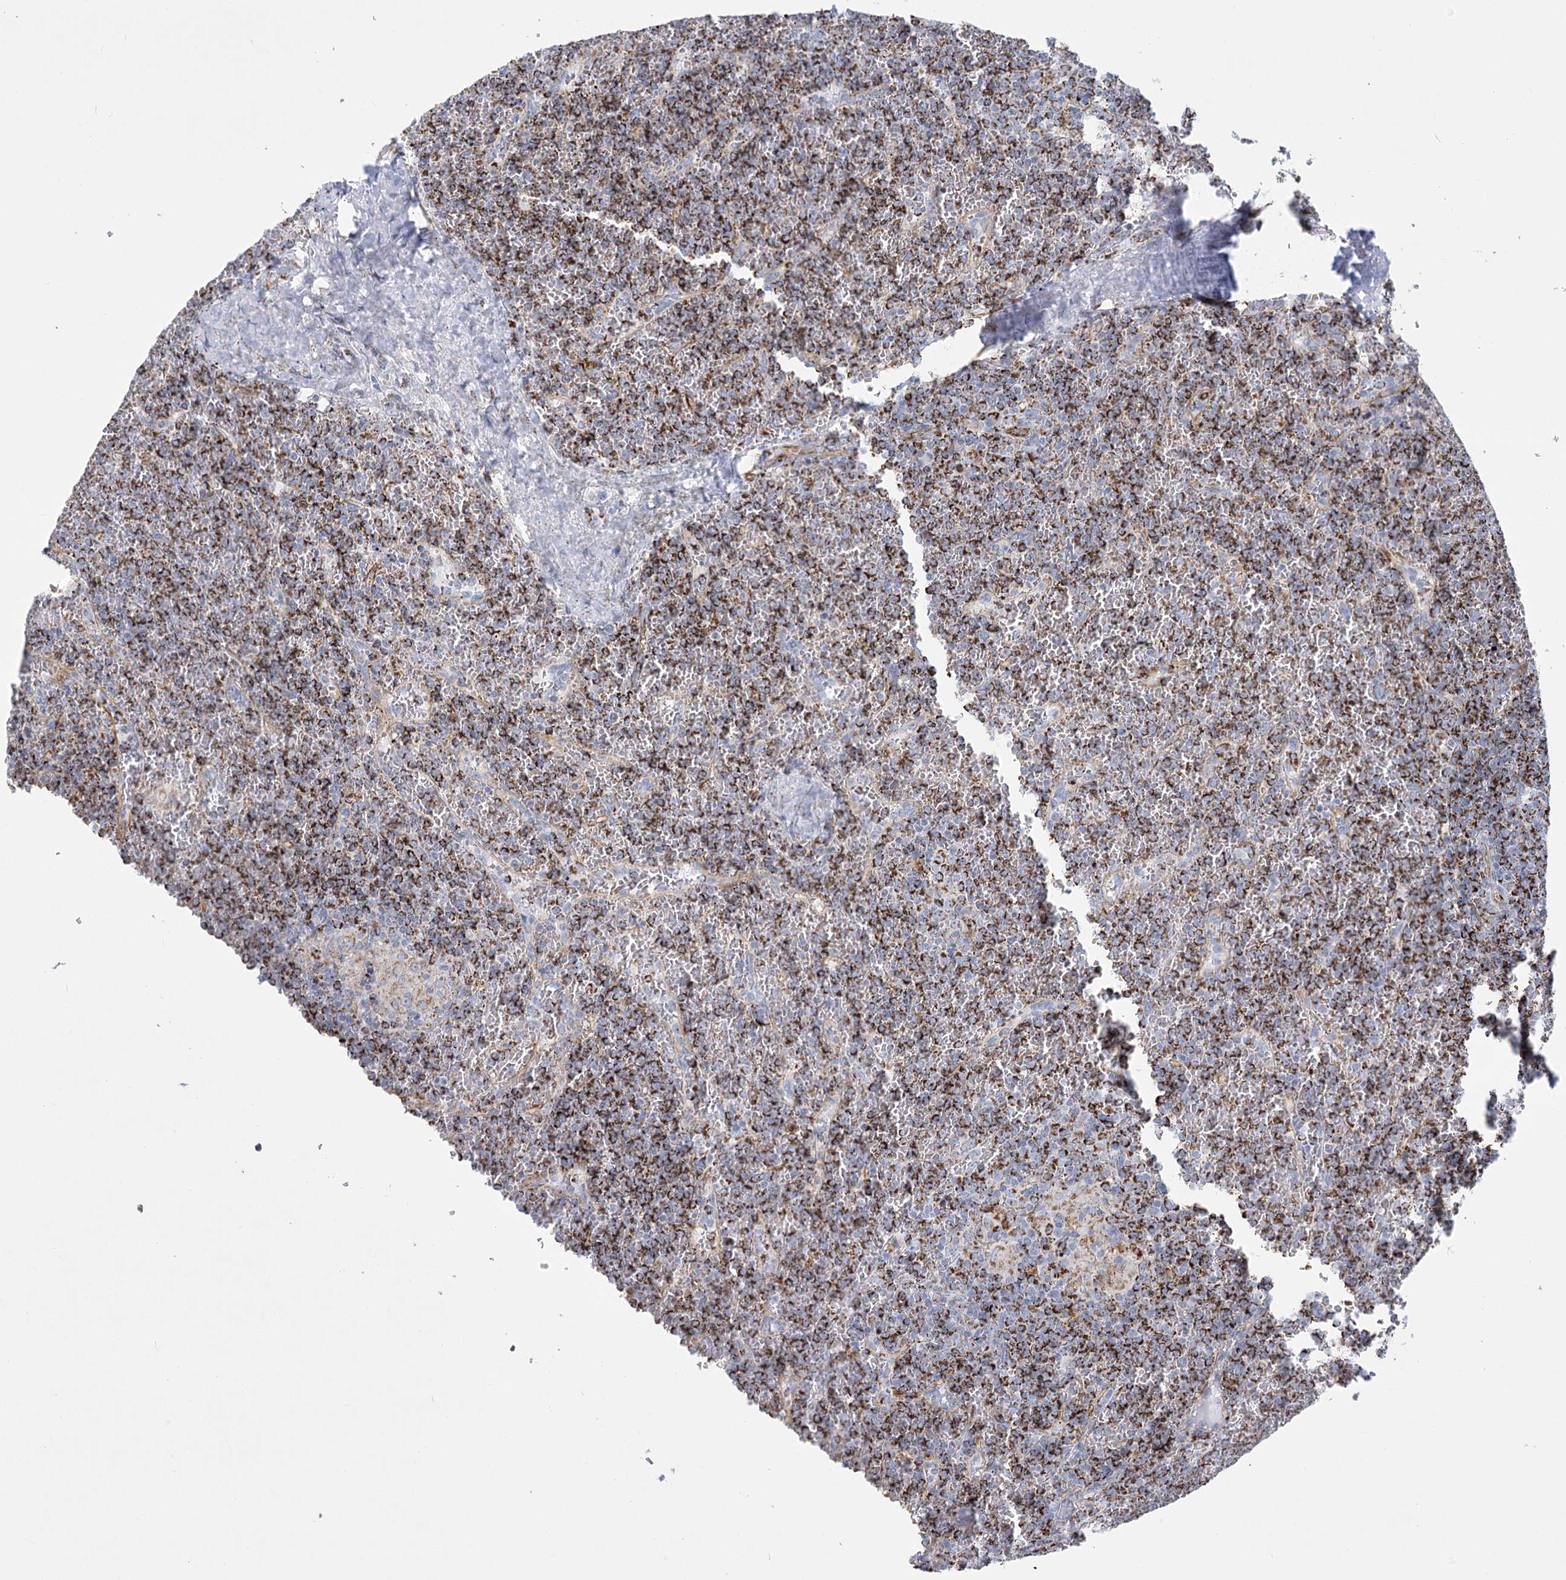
{"staining": {"intensity": "strong", "quantity": ">75%", "location": "cytoplasmic/membranous"}, "tissue": "lymphoma", "cell_type": "Tumor cells", "image_type": "cancer", "snomed": [{"axis": "morphology", "description": "Malignant lymphoma, non-Hodgkin's type, Low grade"}, {"axis": "topography", "description": "Spleen"}], "caption": "Immunohistochemistry (IHC) micrograph of low-grade malignant lymphoma, non-Hodgkin's type stained for a protein (brown), which reveals high levels of strong cytoplasmic/membranous expression in approximately >75% of tumor cells.", "gene": "DHTKD1", "patient": {"sex": "female", "age": 19}}